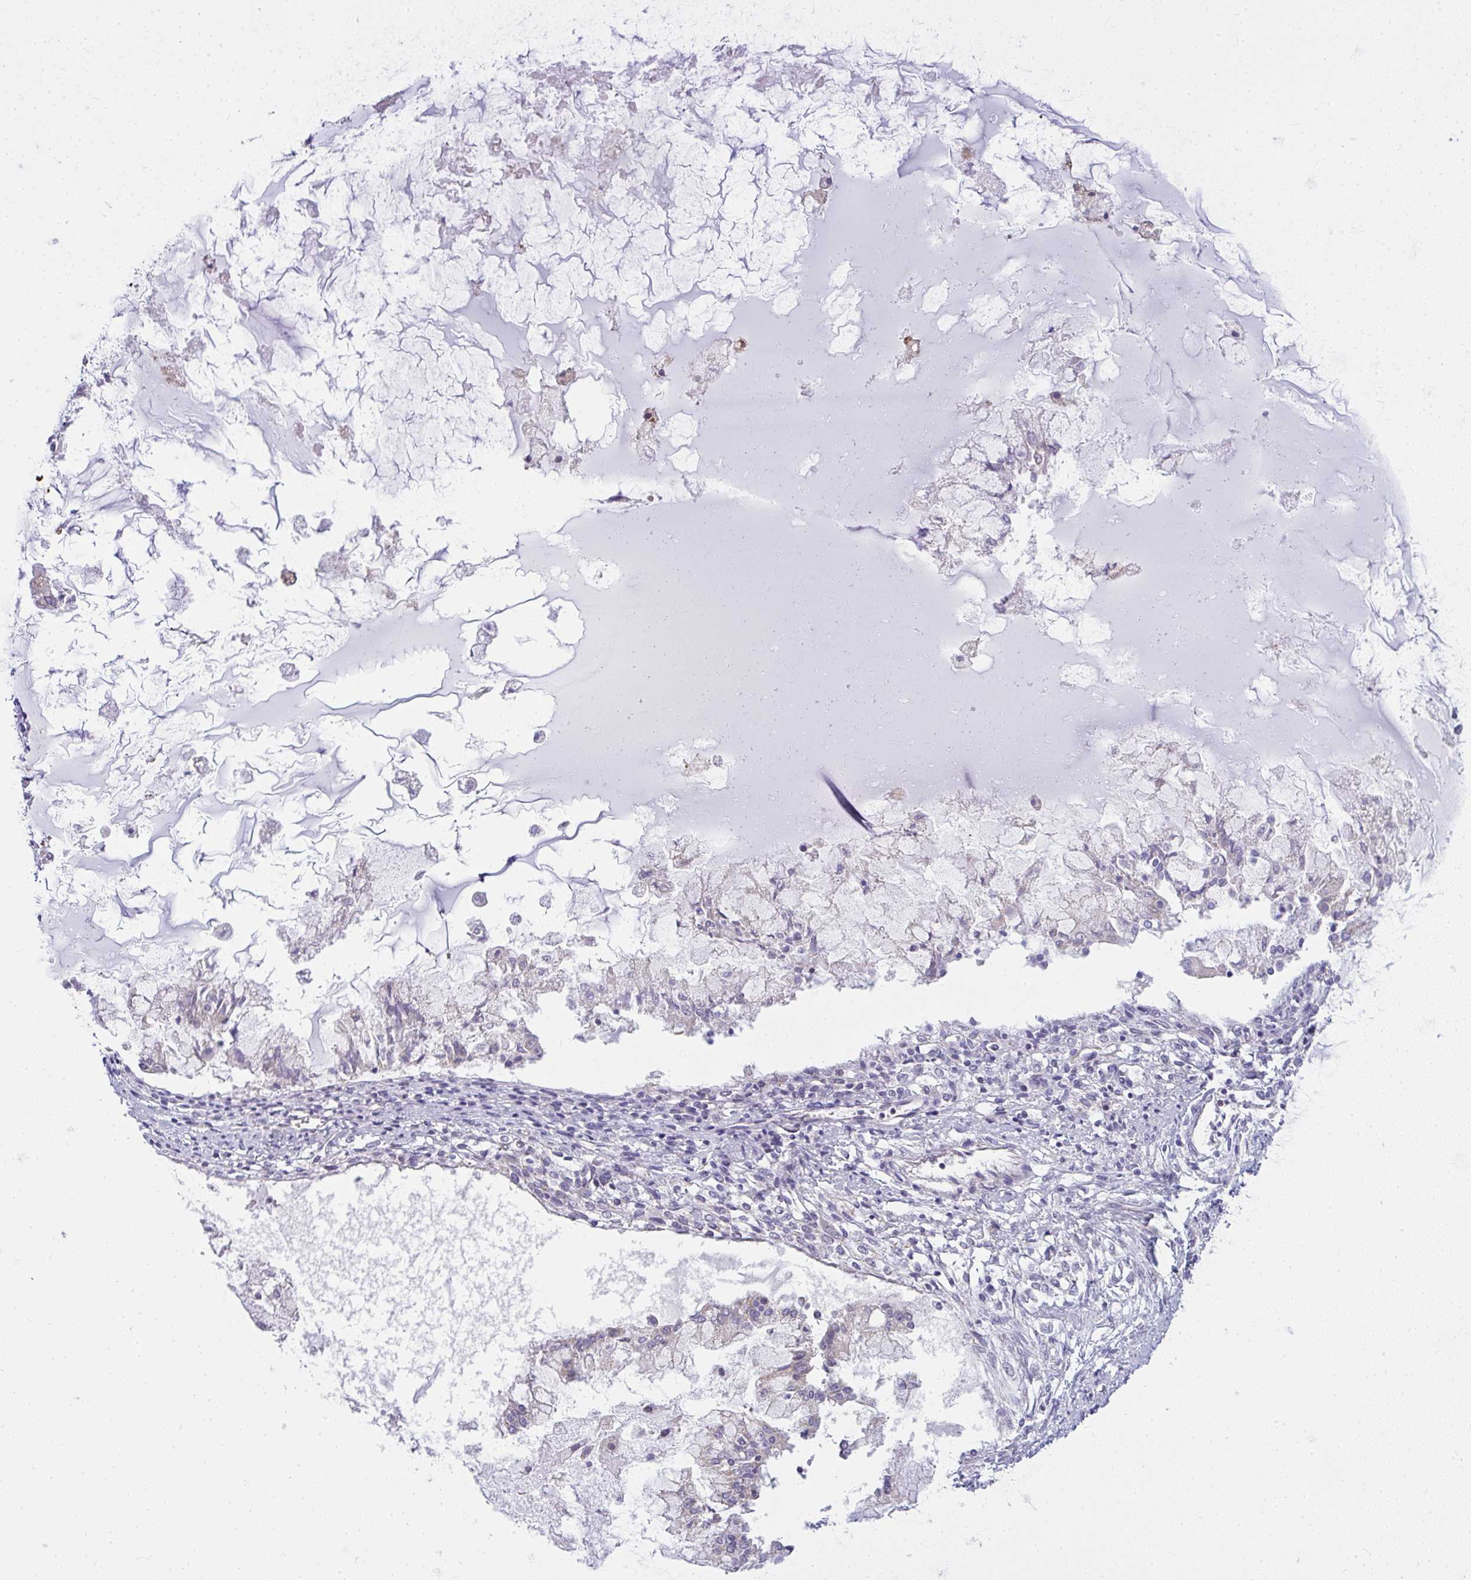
{"staining": {"intensity": "weak", "quantity": "<25%", "location": "cytoplasmic/membranous"}, "tissue": "ovarian cancer", "cell_type": "Tumor cells", "image_type": "cancer", "snomed": [{"axis": "morphology", "description": "Cystadenocarcinoma, mucinous, NOS"}, {"axis": "topography", "description": "Ovary"}], "caption": "Immunohistochemistry image of human ovarian cancer (mucinous cystadenocarcinoma) stained for a protein (brown), which displays no staining in tumor cells. (Stains: DAB immunohistochemistry with hematoxylin counter stain, Microscopy: brightfield microscopy at high magnification).", "gene": "SRRM4", "patient": {"sex": "female", "age": 34}}